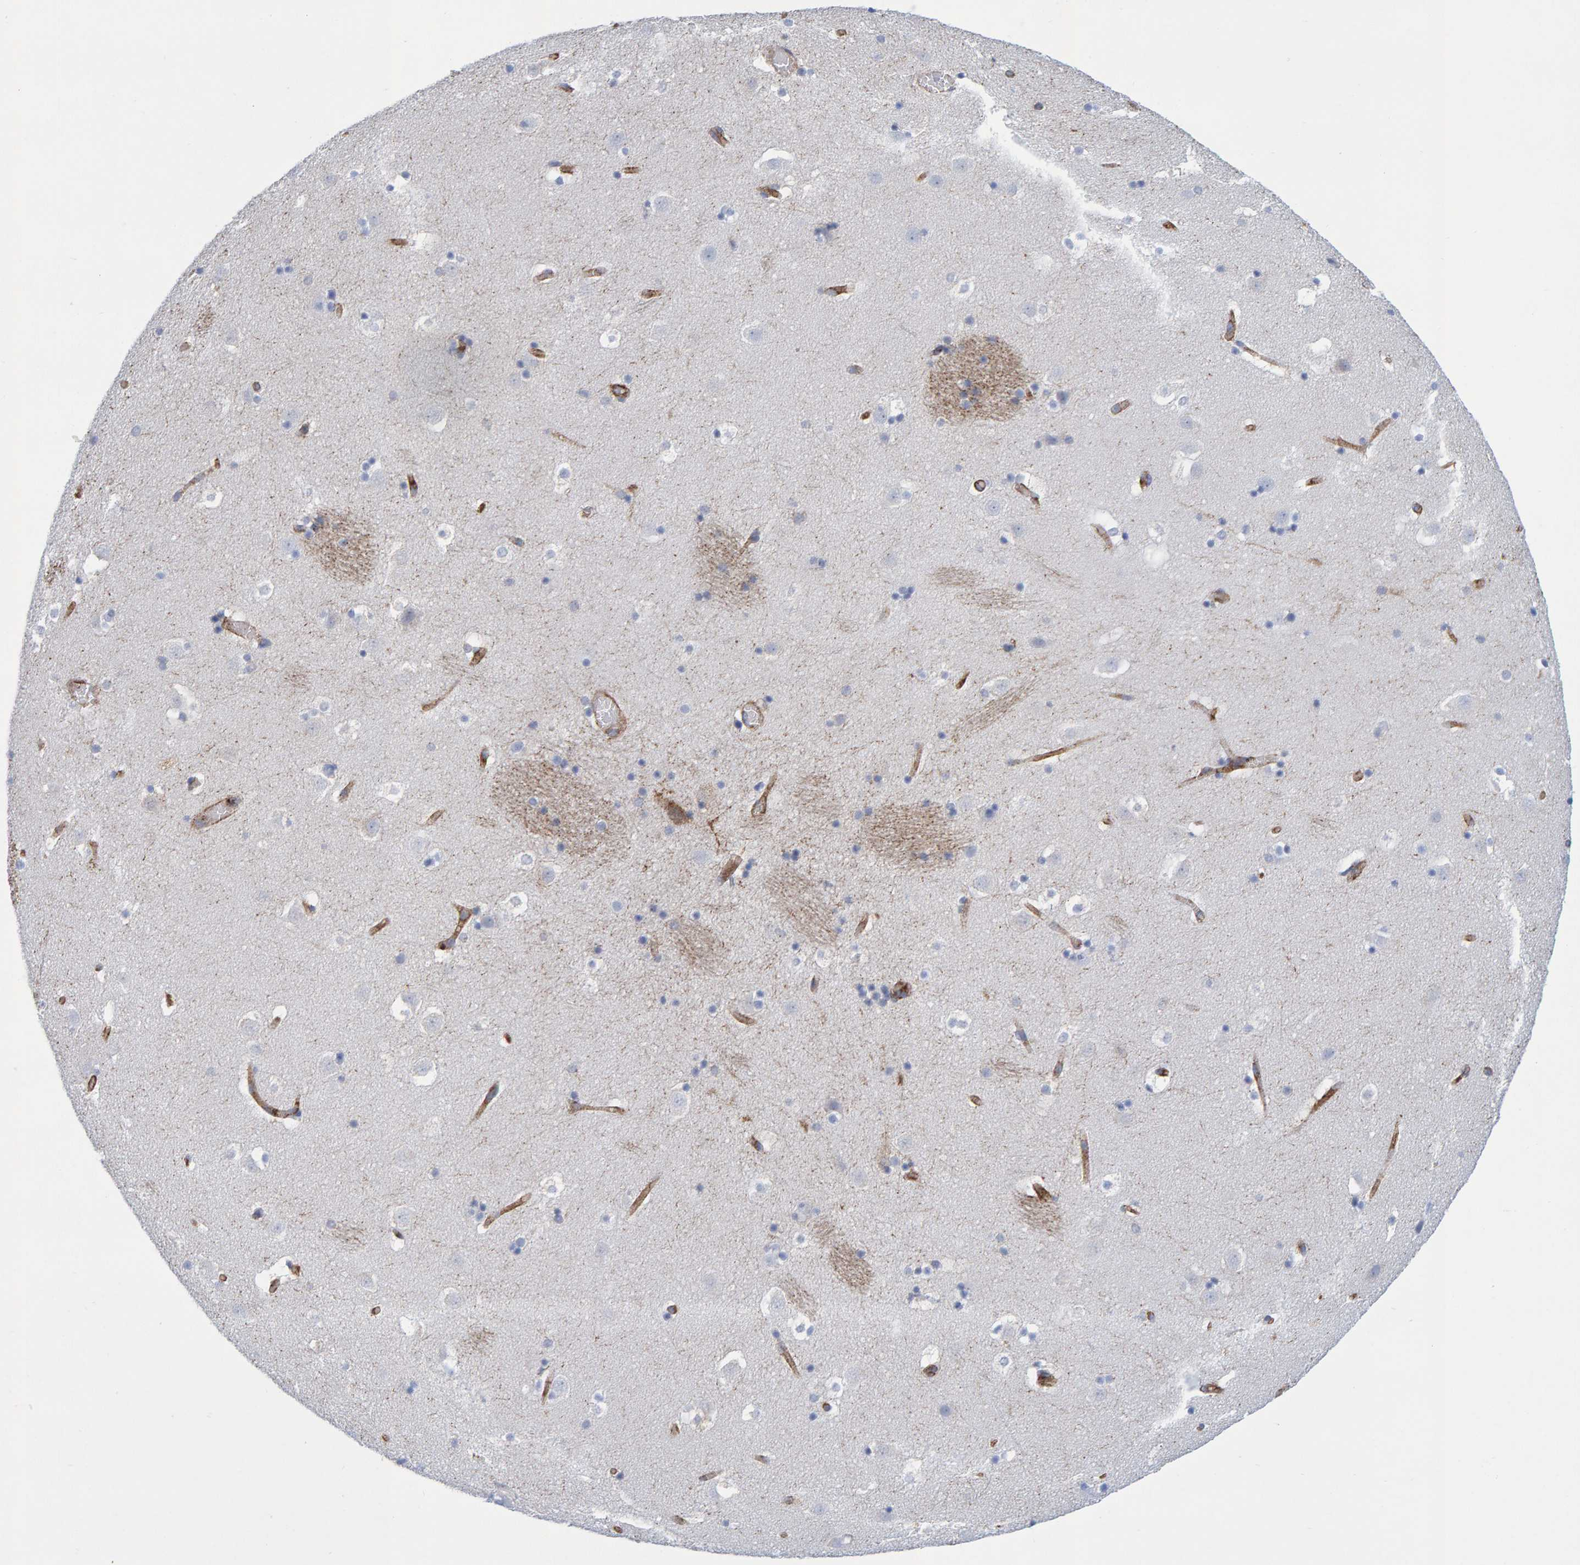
{"staining": {"intensity": "negative", "quantity": "none", "location": "none"}, "tissue": "caudate", "cell_type": "Glial cells", "image_type": "normal", "snomed": [{"axis": "morphology", "description": "Normal tissue, NOS"}, {"axis": "topography", "description": "Lateral ventricle wall"}], "caption": "Glial cells show no significant staining in unremarkable caudate. (IHC, brightfield microscopy, high magnification).", "gene": "MVP", "patient": {"sex": "male", "age": 45}}